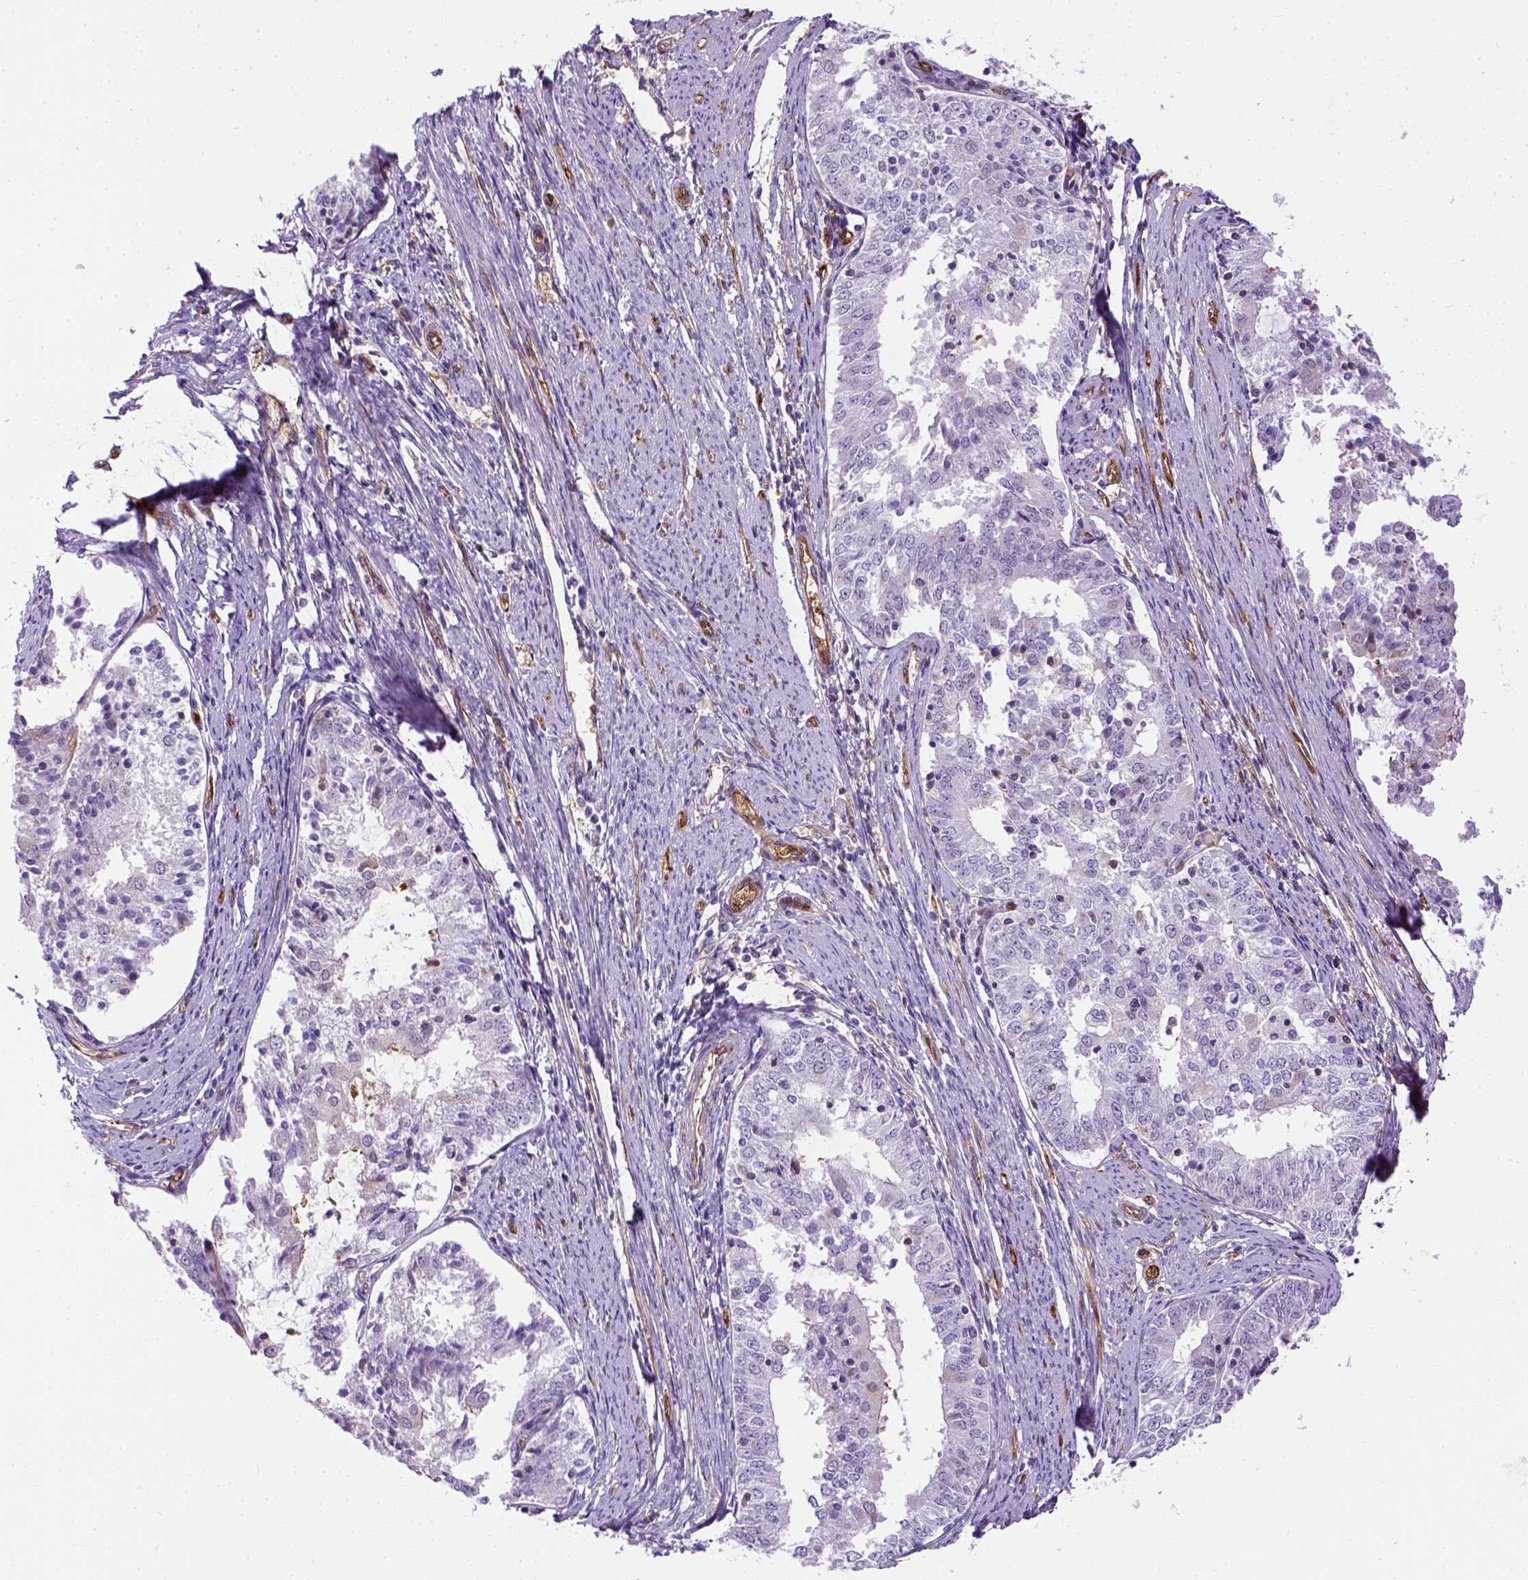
{"staining": {"intensity": "negative", "quantity": "none", "location": "none"}, "tissue": "endometrial cancer", "cell_type": "Tumor cells", "image_type": "cancer", "snomed": [{"axis": "morphology", "description": "Adenocarcinoma, NOS"}, {"axis": "topography", "description": "Endometrium"}], "caption": "Adenocarcinoma (endometrial) was stained to show a protein in brown. There is no significant positivity in tumor cells.", "gene": "KAZN", "patient": {"sex": "female", "age": 57}}